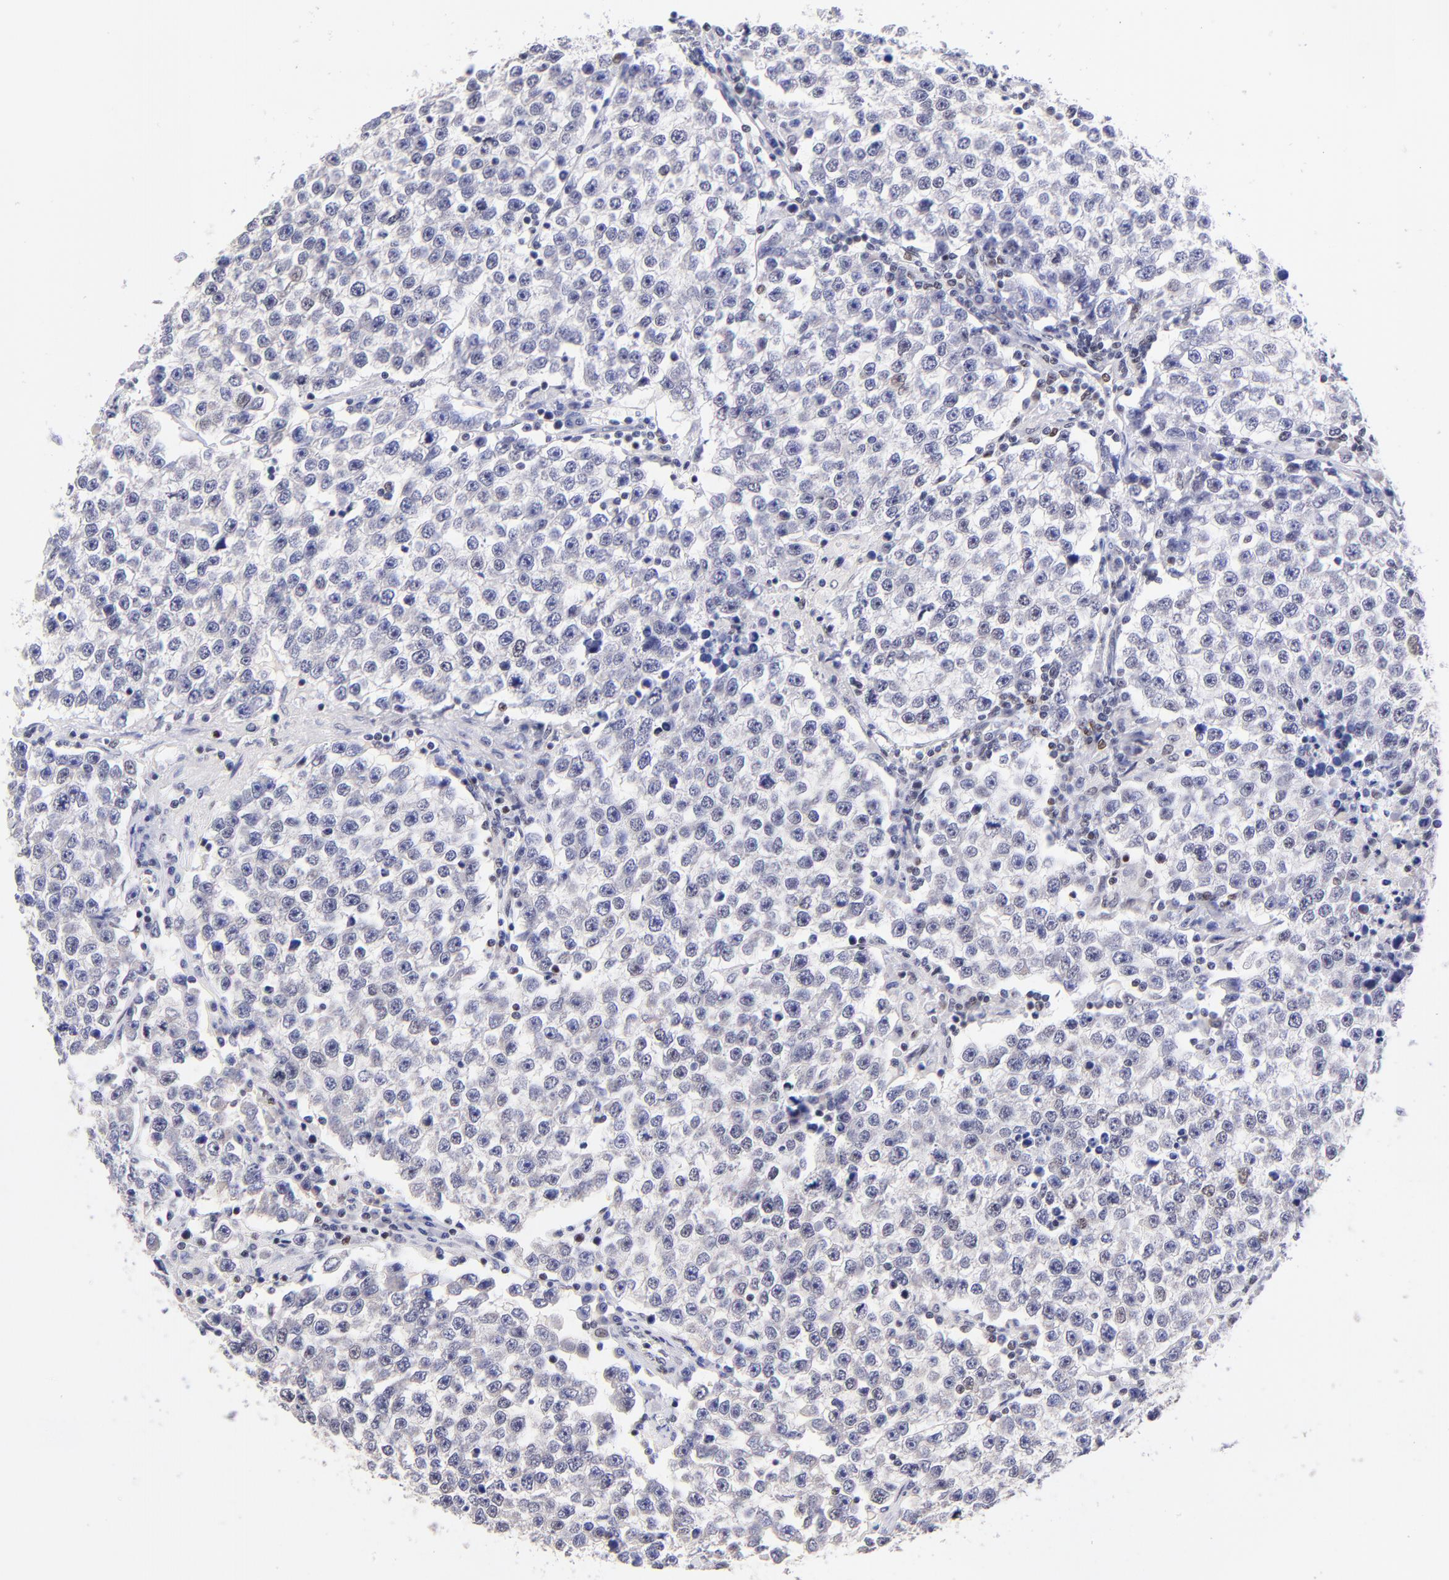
{"staining": {"intensity": "negative", "quantity": "none", "location": "none"}, "tissue": "testis cancer", "cell_type": "Tumor cells", "image_type": "cancer", "snomed": [{"axis": "morphology", "description": "Seminoma, NOS"}, {"axis": "topography", "description": "Testis"}], "caption": "Immunohistochemistry (IHC) of testis cancer demonstrates no positivity in tumor cells.", "gene": "MIDEAS", "patient": {"sex": "male", "age": 36}}